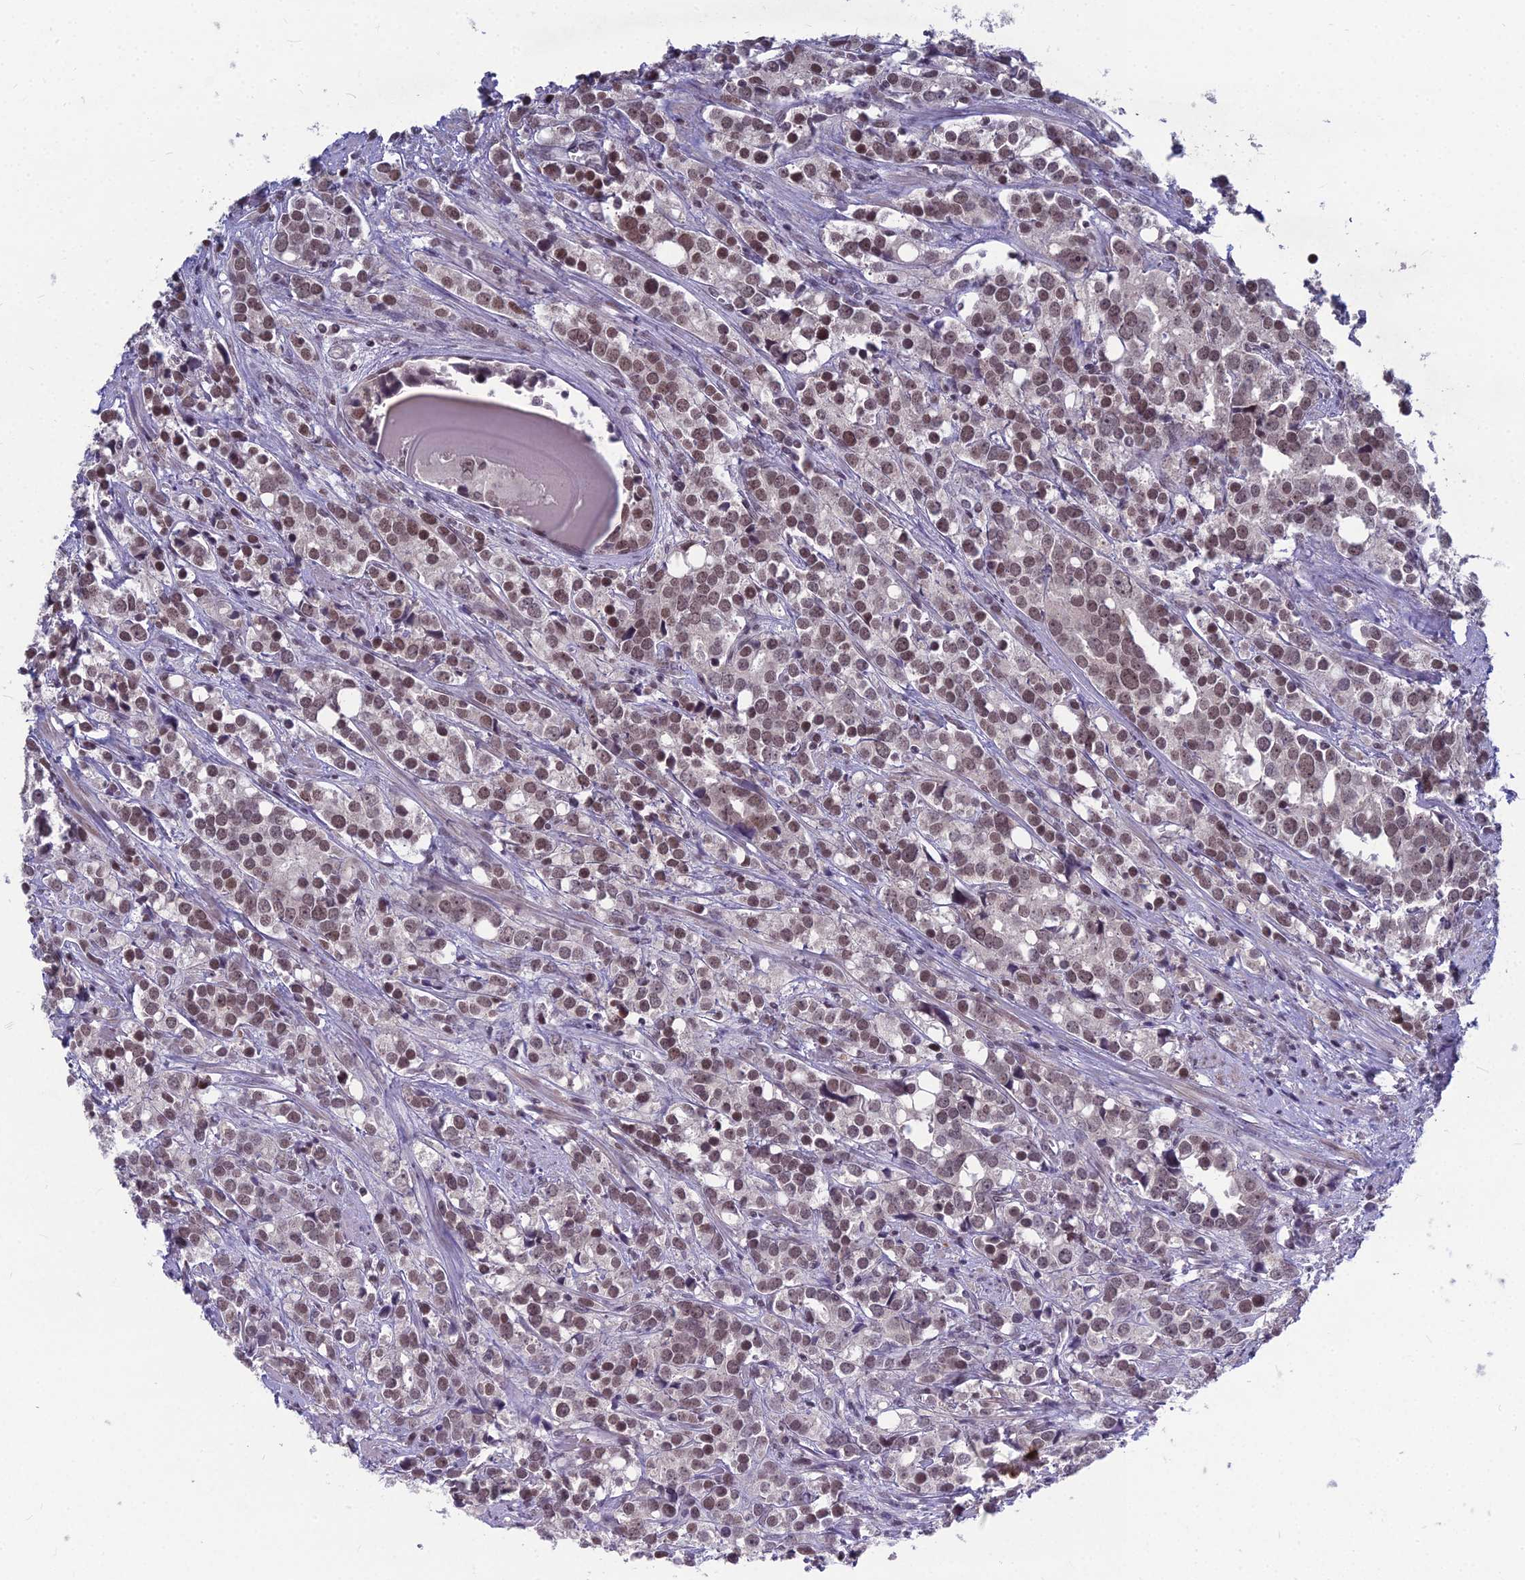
{"staining": {"intensity": "moderate", "quantity": ">75%", "location": "nuclear"}, "tissue": "prostate cancer", "cell_type": "Tumor cells", "image_type": "cancer", "snomed": [{"axis": "morphology", "description": "Adenocarcinoma, High grade"}, {"axis": "topography", "description": "Prostate"}], "caption": "Prostate cancer was stained to show a protein in brown. There is medium levels of moderate nuclear positivity in approximately >75% of tumor cells. Nuclei are stained in blue.", "gene": "KAT7", "patient": {"sex": "male", "age": 71}}